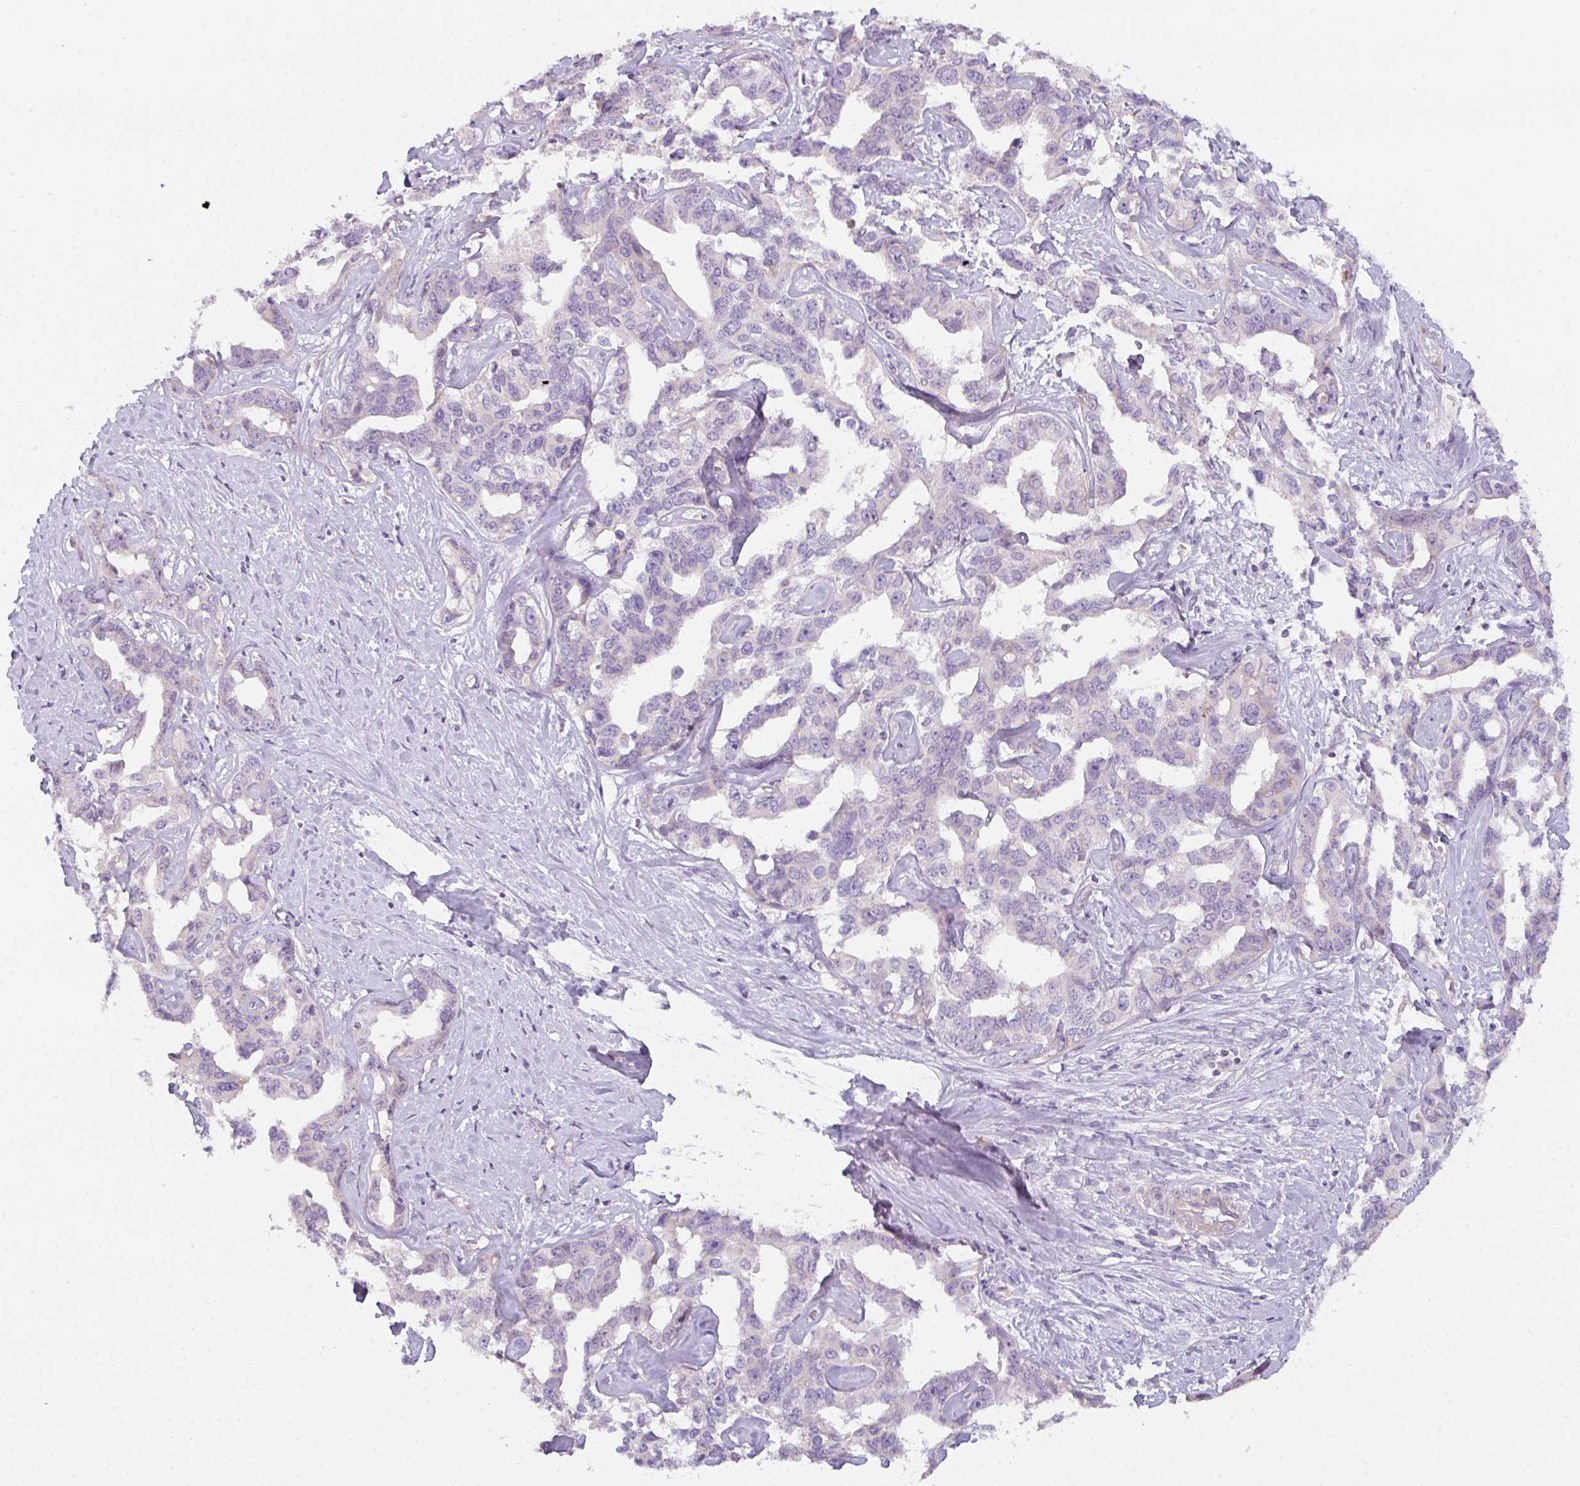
{"staining": {"intensity": "negative", "quantity": "none", "location": "none"}, "tissue": "liver cancer", "cell_type": "Tumor cells", "image_type": "cancer", "snomed": [{"axis": "morphology", "description": "Cholangiocarcinoma"}, {"axis": "topography", "description": "Liver"}], "caption": "Tumor cells show no significant staining in liver cancer (cholangiocarcinoma).", "gene": "FILIP1", "patient": {"sex": "male", "age": 59}}